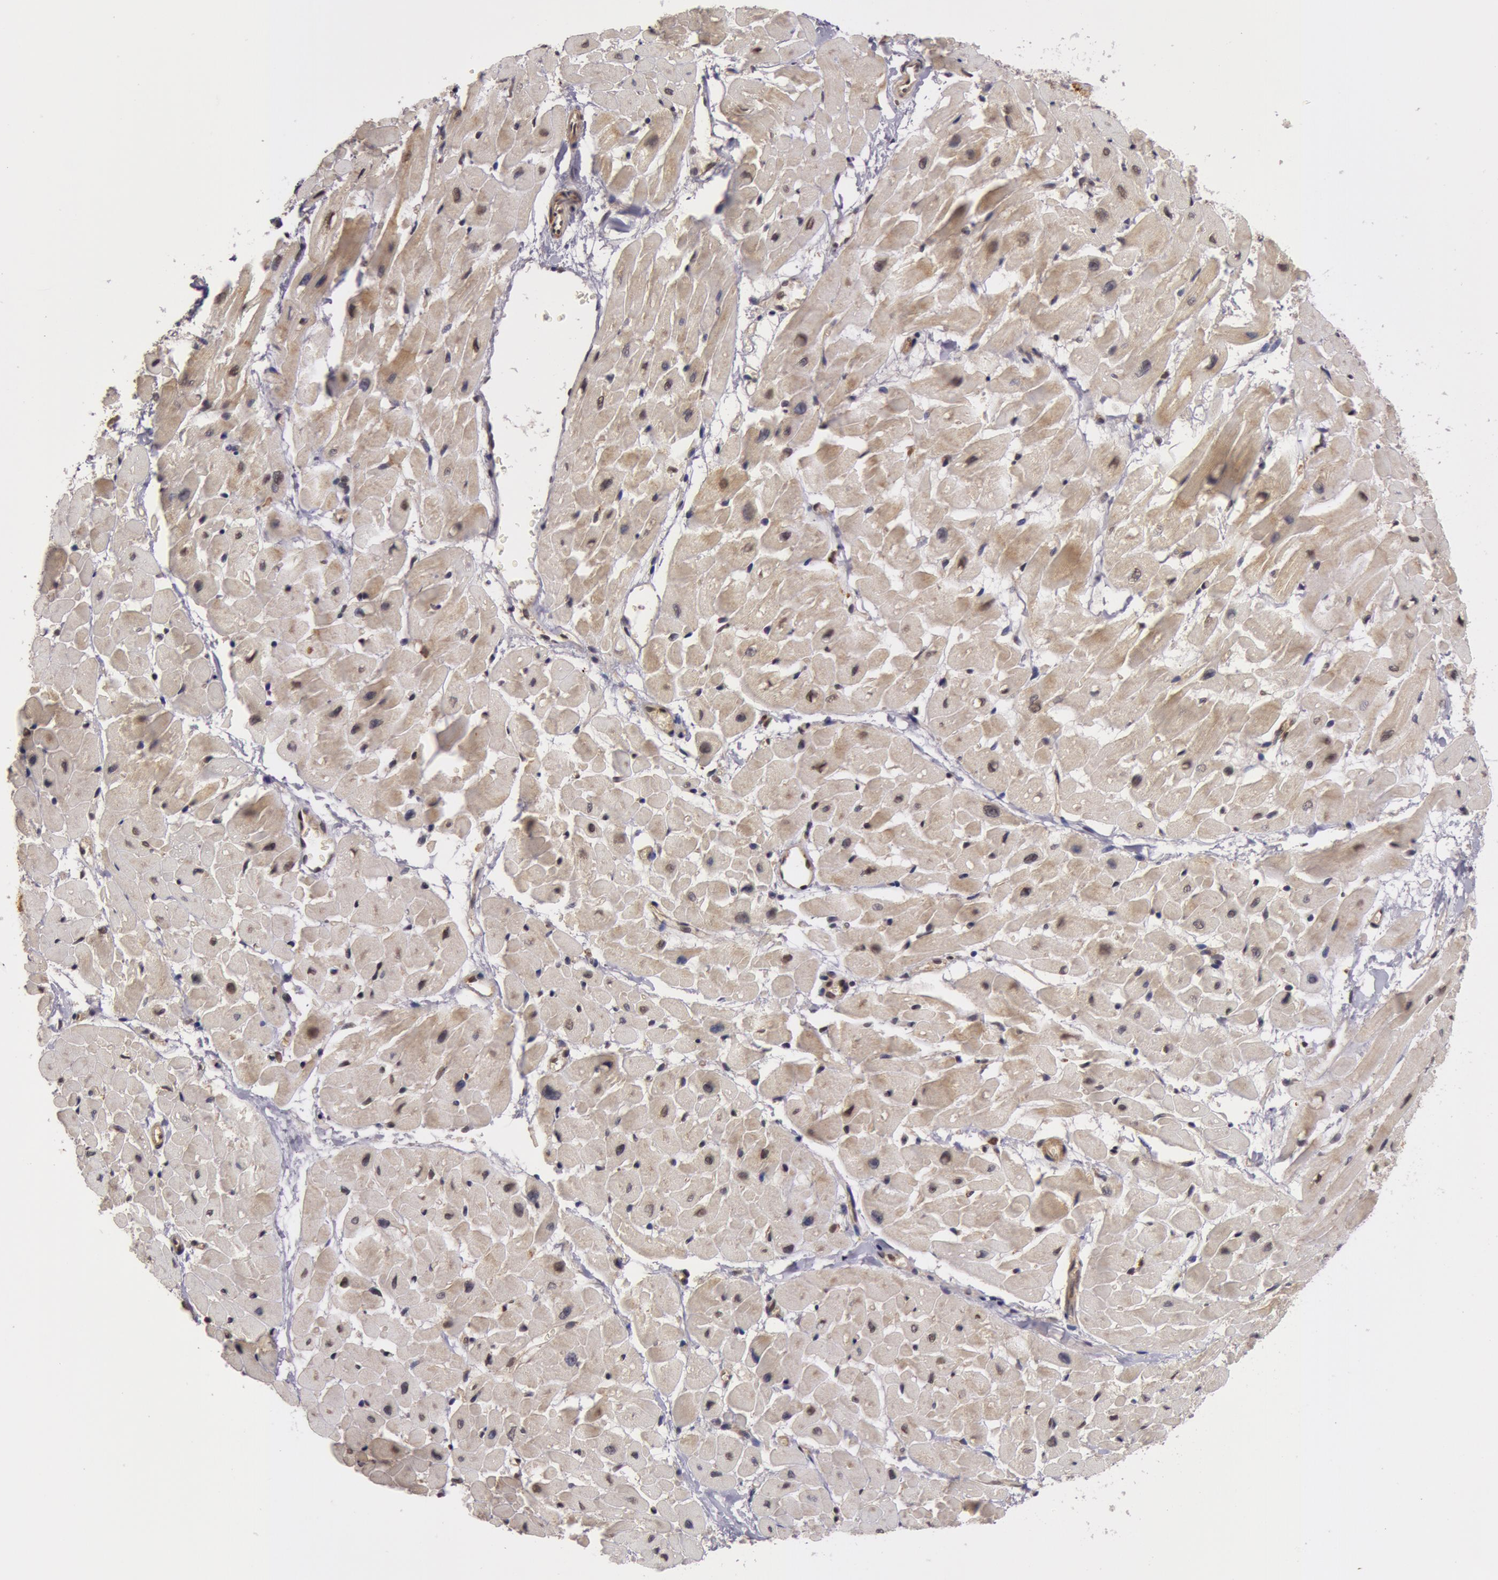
{"staining": {"intensity": "weak", "quantity": "<25%", "location": "nuclear"}, "tissue": "heart muscle", "cell_type": "Cardiomyocytes", "image_type": "normal", "snomed": [{"axis": "morphology", "description": "Normal tissue, NOS"}, {"axis": "topography", "description": "Heart"}], "caption": "The immunohistochemistry micrograph has no significant positivity in cardiomyocytes of heart muscle. (Brightfield microscopy of DAB IHC at high magnification).", "gene": "ZNF350", "patient": {"sex": "male", "age": 45}}